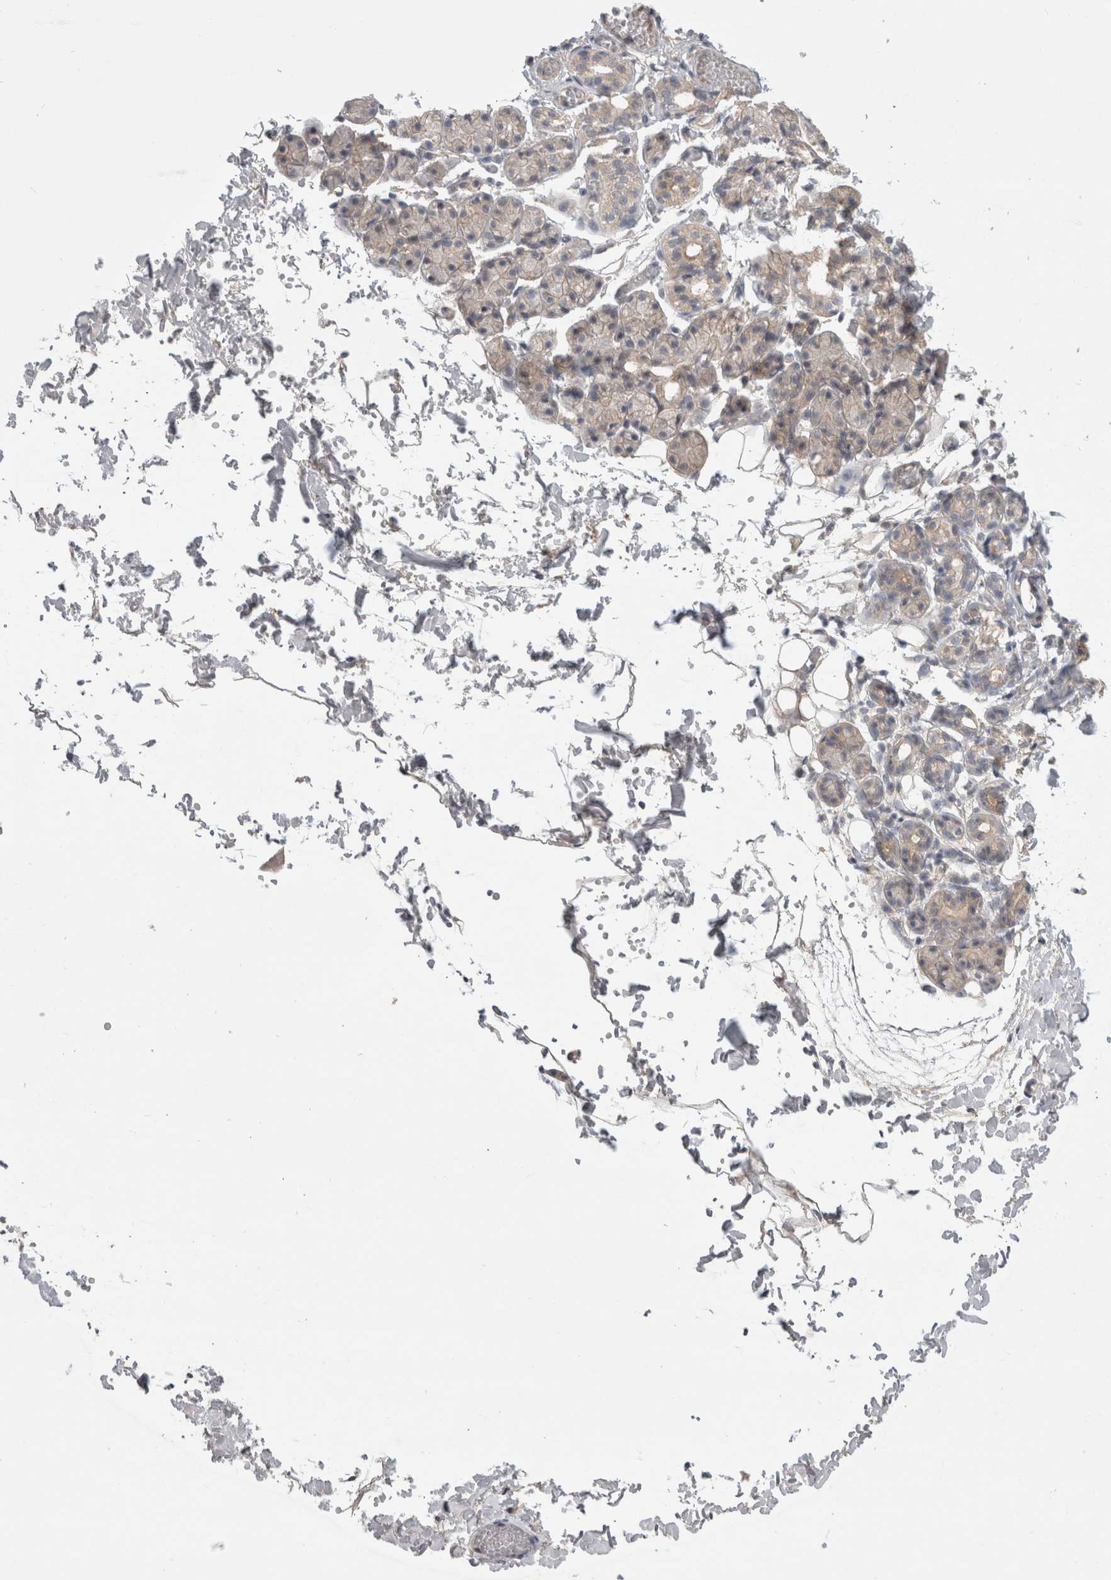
{"staining": {"intensity": "weak", "quantity": "<25%", "location": "cytoplasmic/membranous"}, "tissue": "salivary gland", "cell_type": "Glandular cells", "image_type": "normal", "snomed": [{"axis": "morphology", "description": "Normal tissue, NOS"}, {"axis": "topography", "description": "Salivary gland"}], "caption": "This image is of normal salivary gland stained with immunohistochemistry to label a protein in brown with the nuclei are counter-stained blue. There is no staining in glandular cells. (Immunohistochemistry, brightfield microscopy, high magnification).", "gene": "CERS3", "patient": {"sex": "male", "age": 63}}